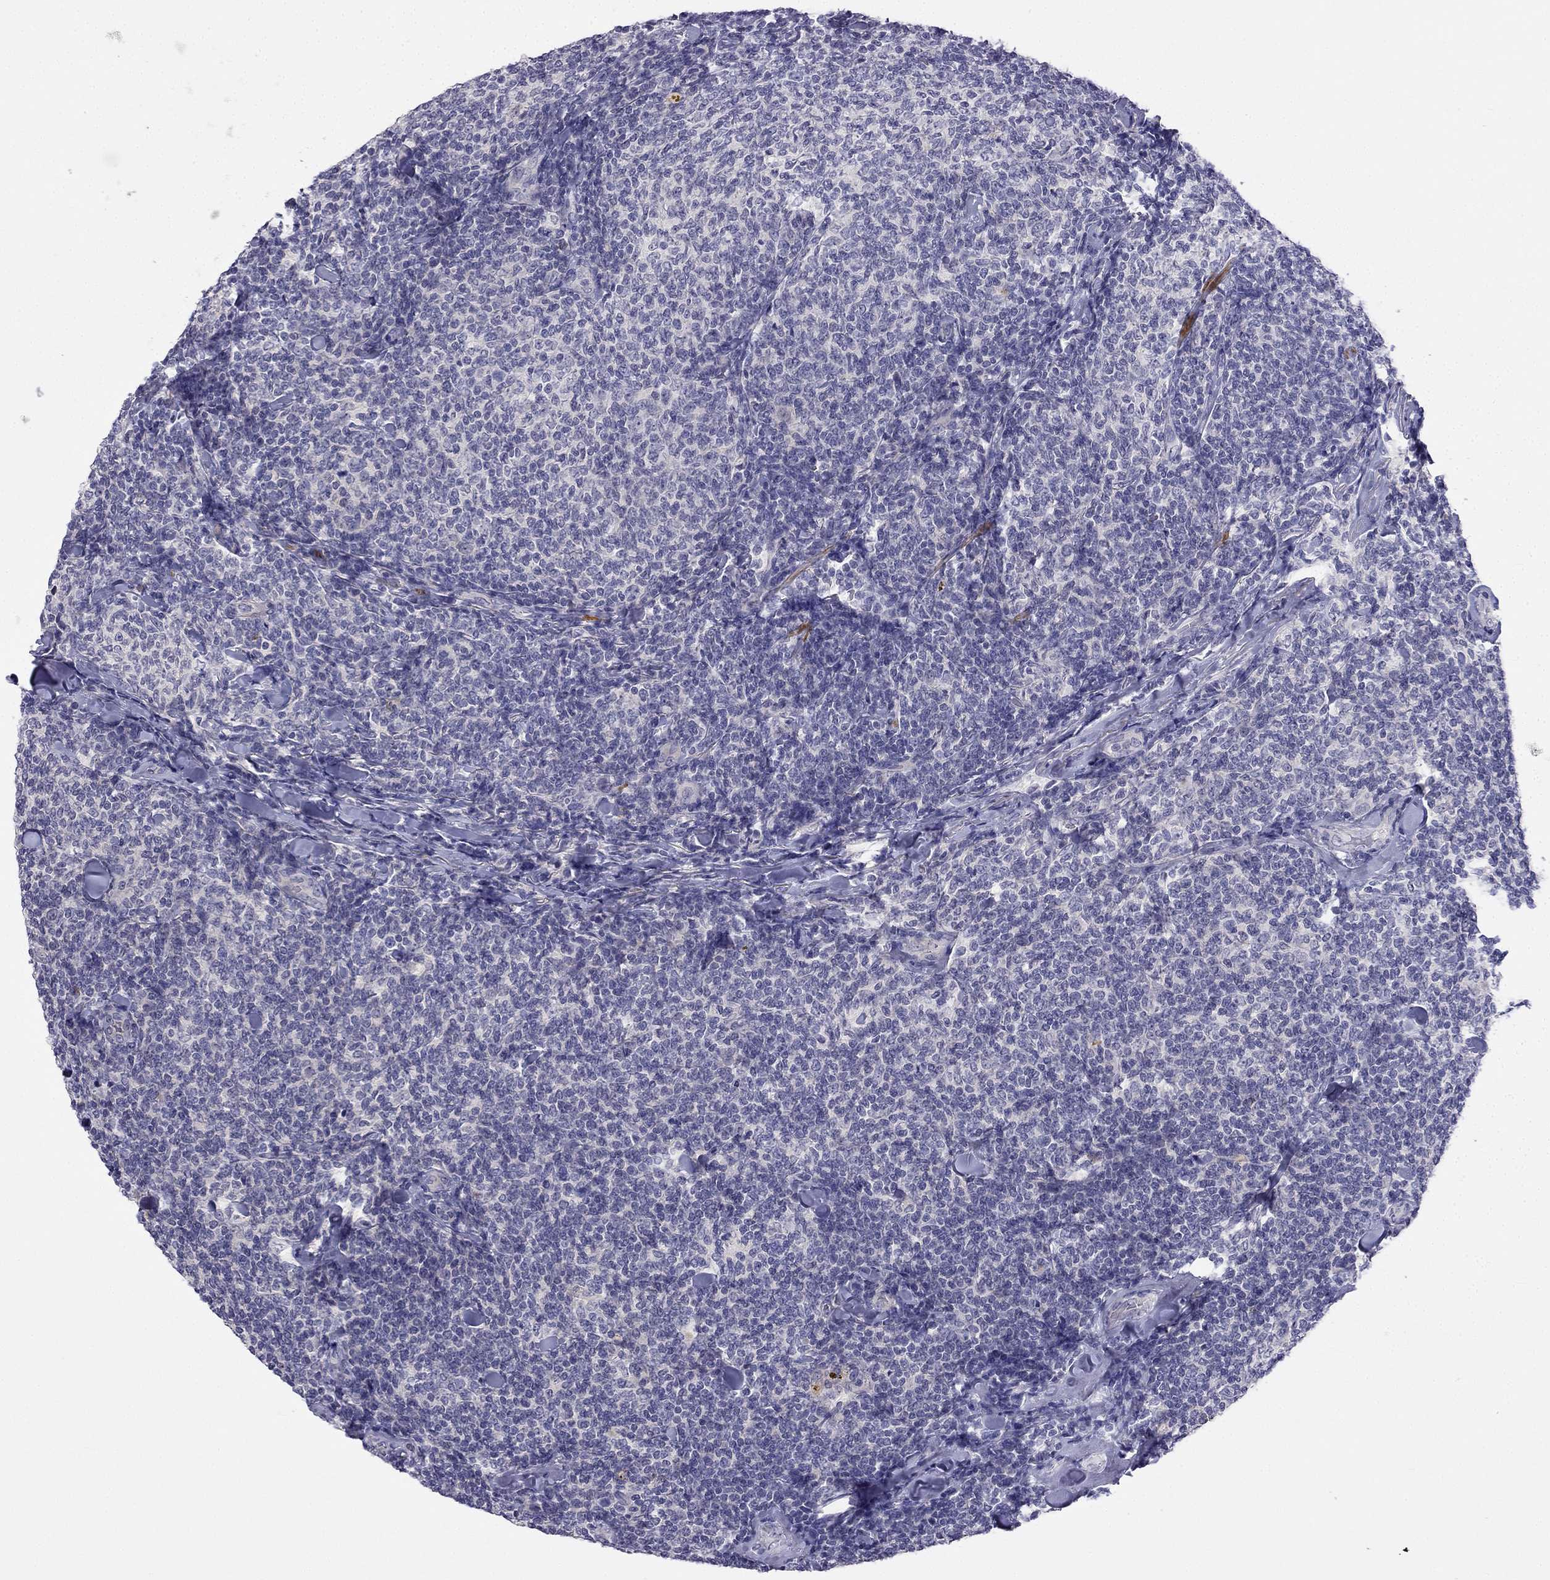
{"staining": {"intensity": "negative", "quantity": "none", "location": "none"}, "tissue": "lymphoma", "cell_type": "Tumor cells", "image_type": "cancer", "snomed": [{"axis": "morphology", "description": "Malignant lymphoma, non-Hodgkin's type, Low grade"}, {"axis": "topography", "description": "Lymph node"}], "caption": "Tumor cells are negative for protein expression in human low-grade malignant lymphoma, non-Hodgkin's type.", "gene": "C16orf89", "patient": {"sex": "female", "age": 56}}